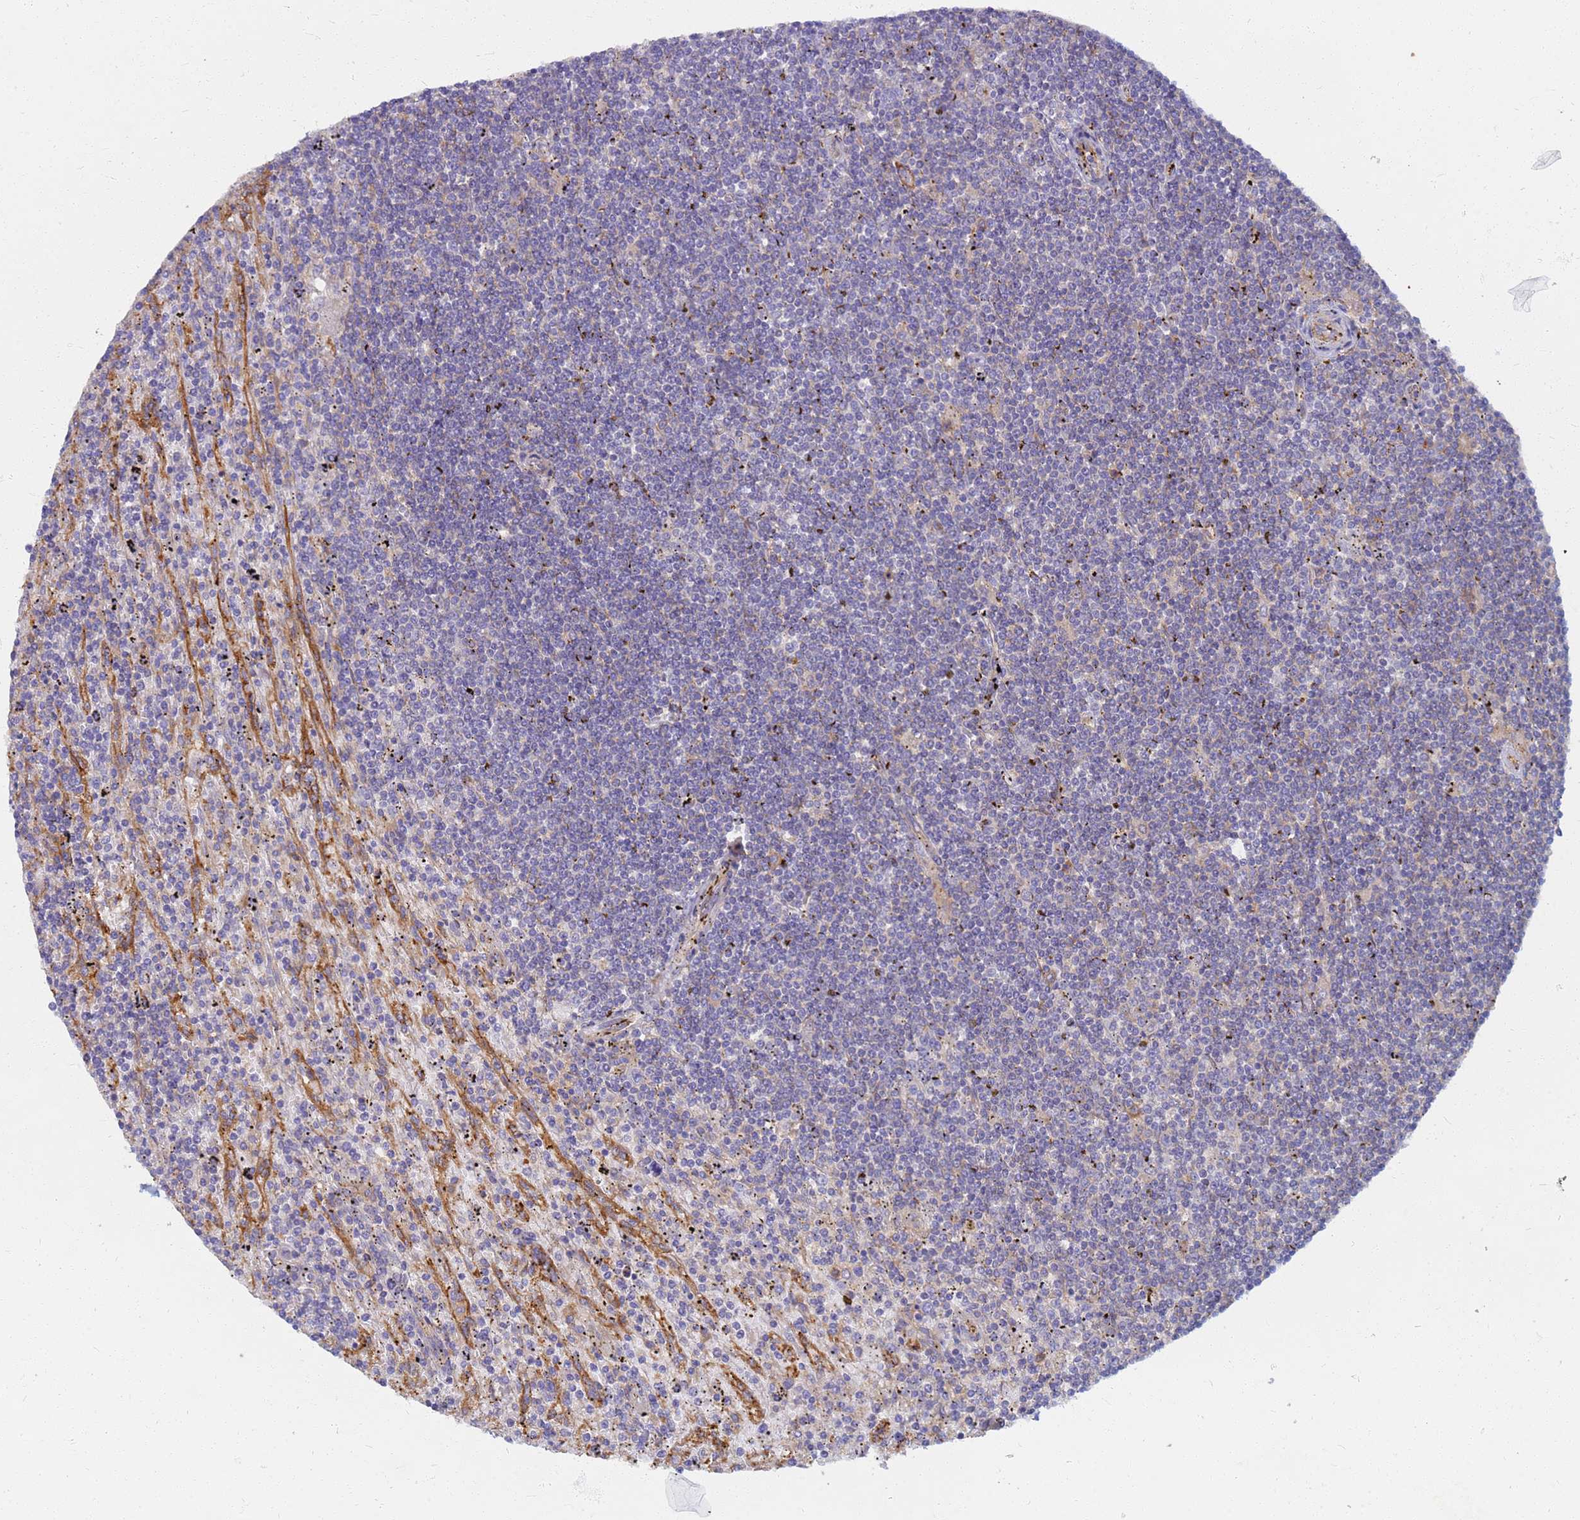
{"staining": {"intensity": "negative", "quantity": "none", "location": "none"}, "tissue": "lymphoma", "cell_type": "Tumor cells", "image_type": "cancer", "snomed": [{"axis": "morphology", "description": "Malignant lymphoma, non-Hodgkin's type, Low grade"}, {"axis": "topography", "description": "Spleen"}], "caption": "This is a histopathology image of IHC staining of low-grade malignant lymphoma, non-Hodgkin's type, which shows no staining in tumor cells. The staining was performed using DAB (3,3'-diaminobenzidine) to visualize the protein expression in brown, while the nuclei were stained in blue with hematoxylin (Magnification: 20x).", "gene": "EEA1", "patient": {"sex": "male", "age": 76}}